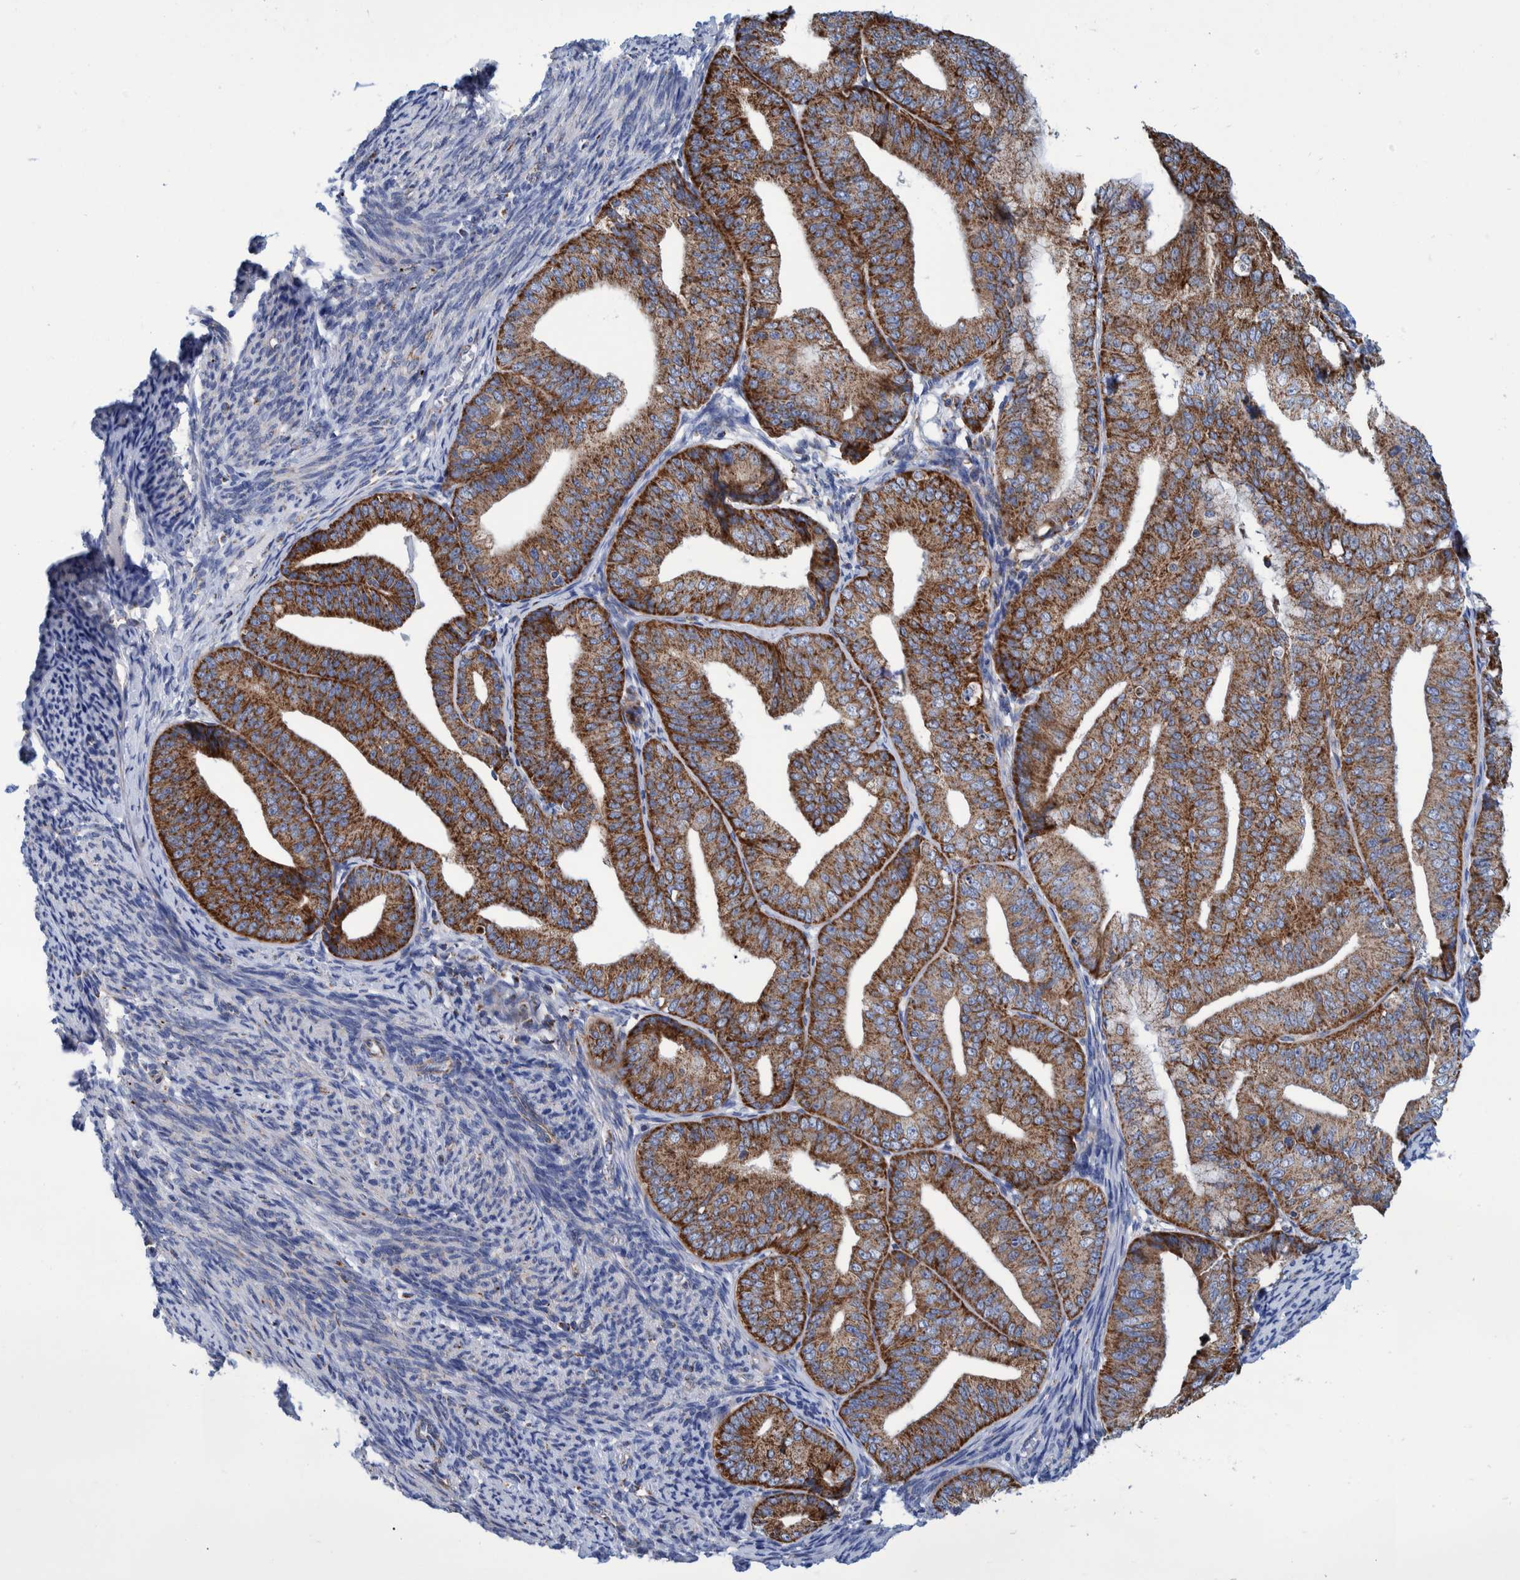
{"staining": {"intensity": "strong", "quantity": ">75%", "location": "cytoplasmic/membranous"}, "tissue": "endometrial cancer", "cell_type": "Tumor cells", "image_type": "cancer", "snomed": [{"axis": "morphology", "description": "Adenocarcinoma, NOS"}, {"axis": "topography", "description": "Endometrium"}], "caption": "Strong cytoplasmic/membranous protein positivity is identified in approximately >75% of tumor cells in adenocarcinoma (endometrial).", "gene": "BZW2", "patient": {"sex": "female", "age": 63}}